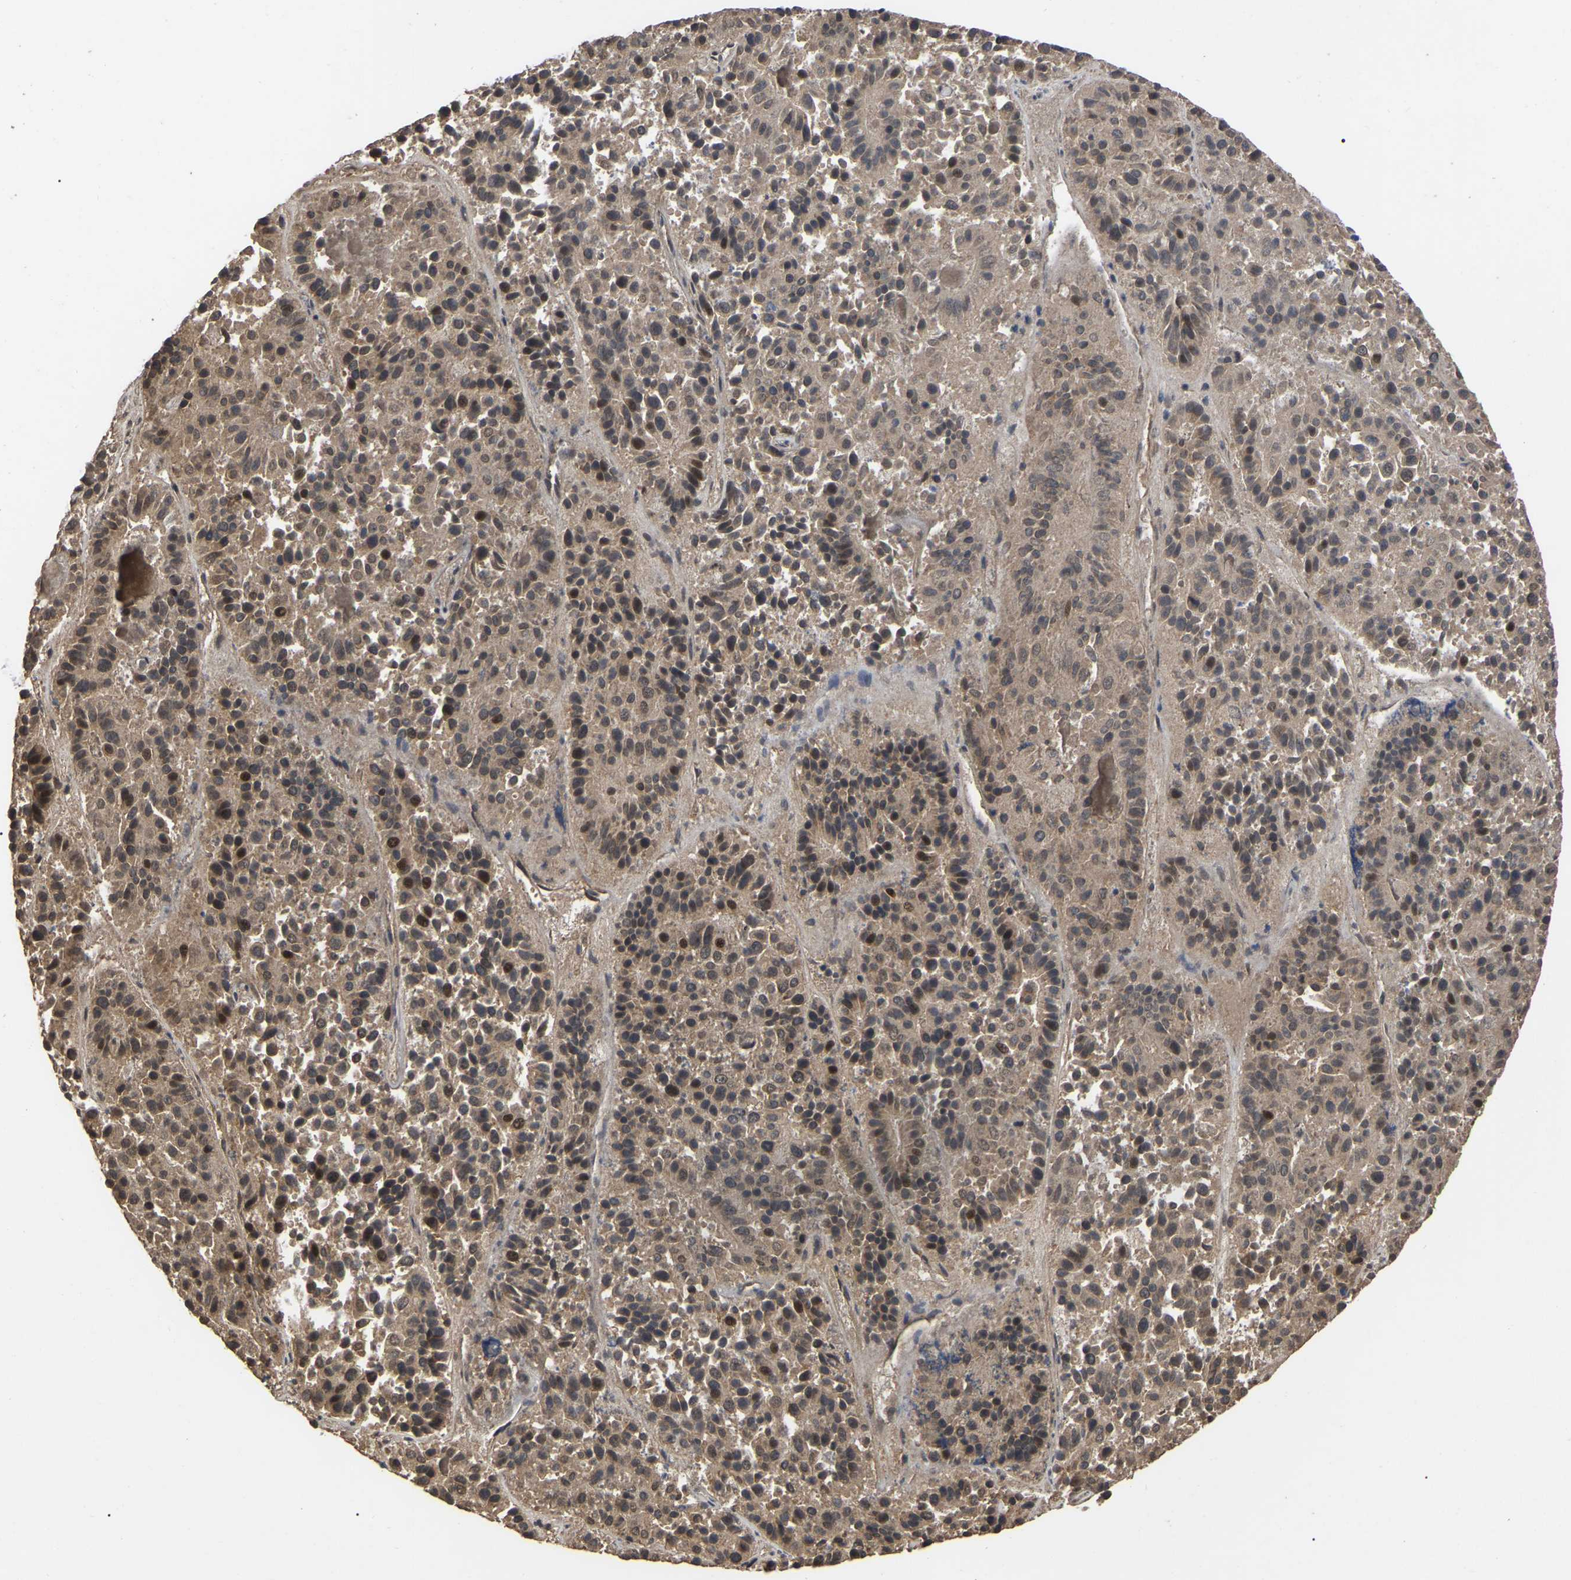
{"staining": {"intensity": "moderate", "quantity": ">75%", "location": "cytoplasmic/membranous,nuclear"}, "tissue": "pancreatic cancer", "cell_type": "Tumor cells", "image_type": "cancer", "snomed": [{"axis": "morphology", "description": "Adenocarcinoma, NOS"}, {"axis": "topography", "description": "Pancreas"}], "caption": "Protein analysis of pancreatic cancer tissue demonstrates moderate cytoplasmic/membranous and nuclear staining in about >75% of tumor cells. Using DAB (3,3'-diaminobenzidine) (brown) and hematoxylin (blue) stains, captured at high magnification using brightfield microscopy.", "gene": "FAM161B", "patient": {"sex": "male", "age": 50}}